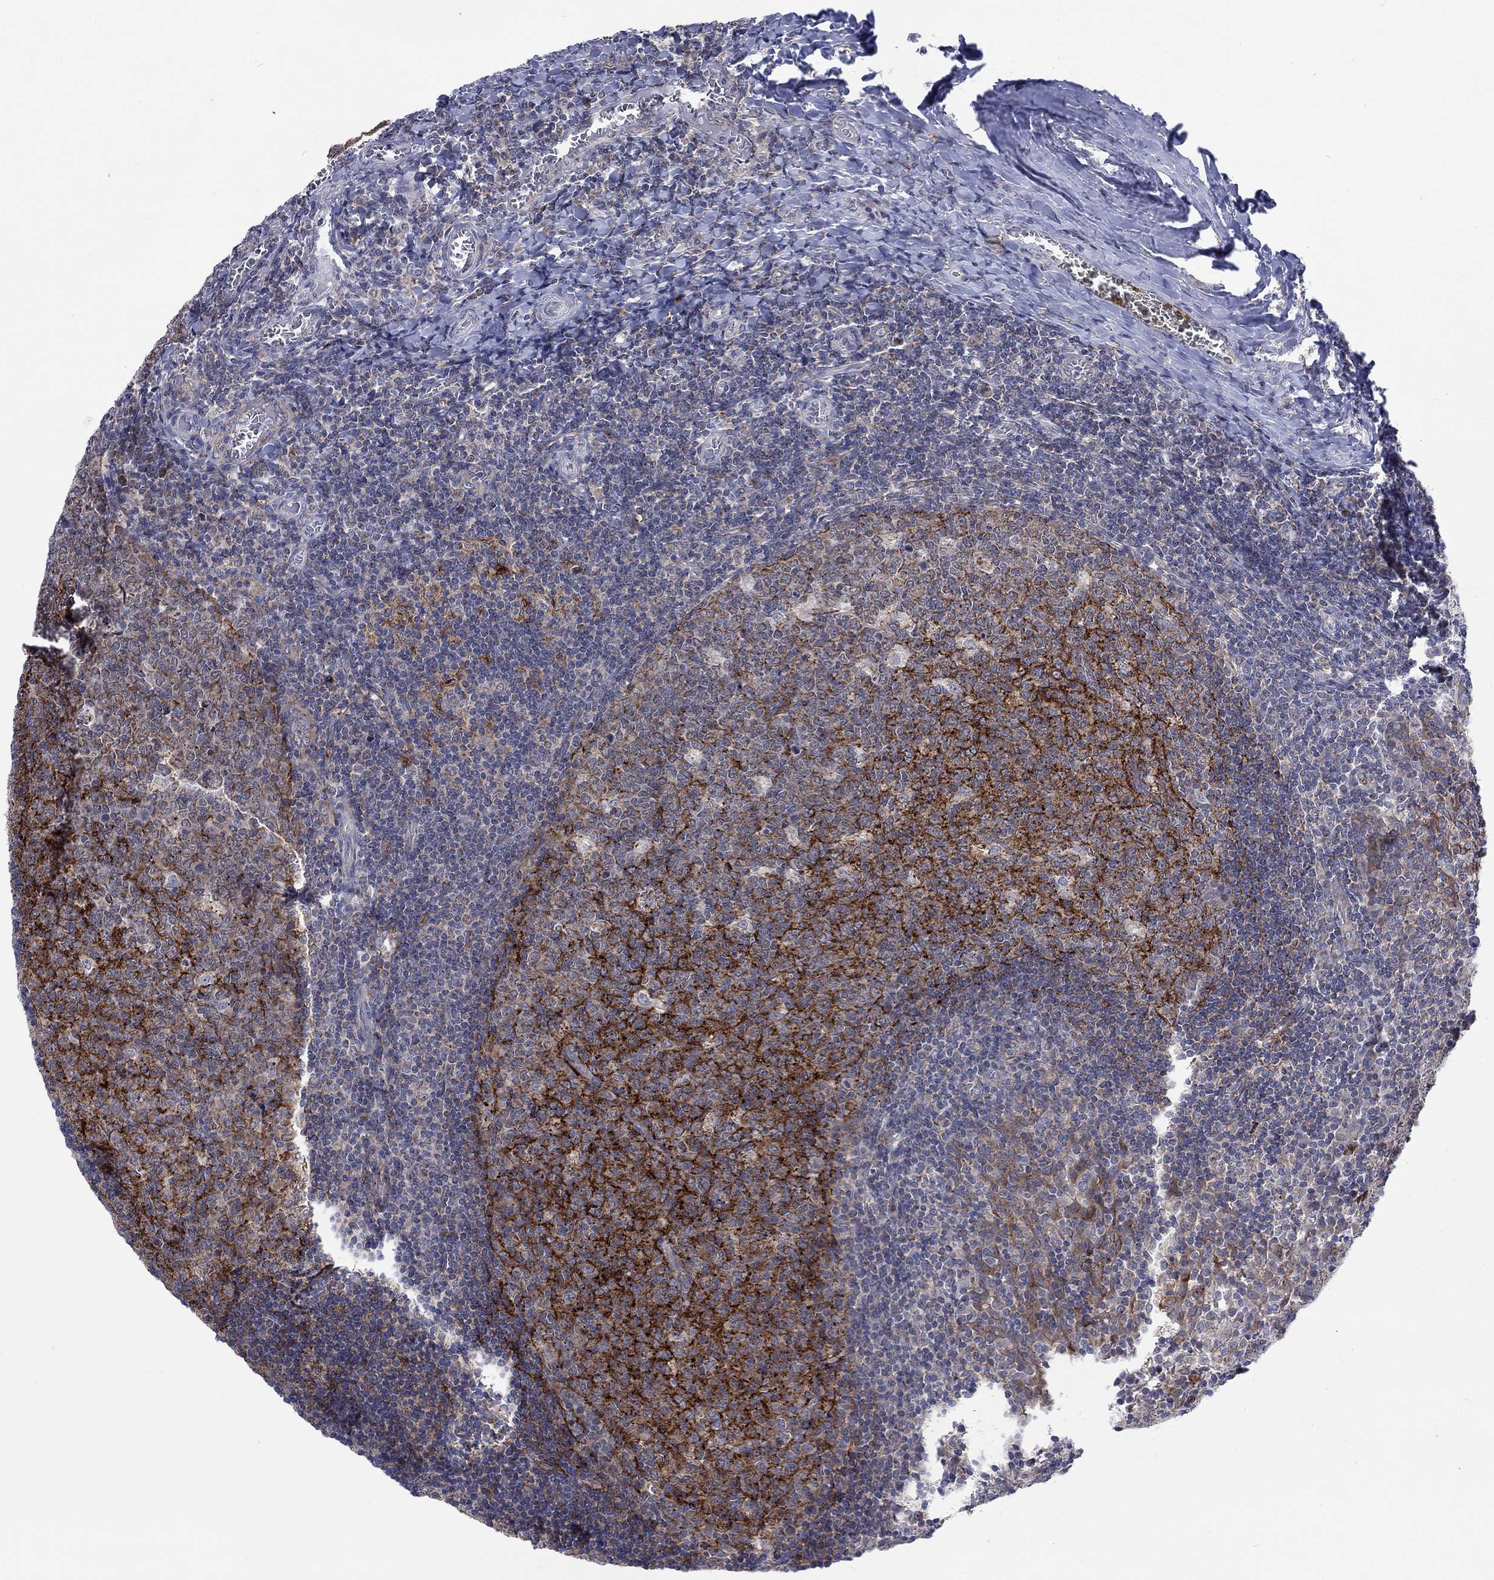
{"staining": {"intensity": "strong", "quantity": "25%-75%", "location": "cytoplasmic/membranous"}, "tissue": "tonsil", "cell_type": "Germinal center cells", "image_type": "normal", "snomed": [{"axis": "morphology", "description": "Normal tissue, NOS"}, {"axis": "topography", "description": "Tonsil"}], "caption": "Protein analysis of unremarkable tonsil demonstrates strong cytoplasmic/membranous positivity in approximately 25%-75% of germinal center cells. (DAB IHC, brown staining for protein, blue staining for nuclei).", "gene": "SLC35F2", "patient": {"sex": "female", "age": 13}}